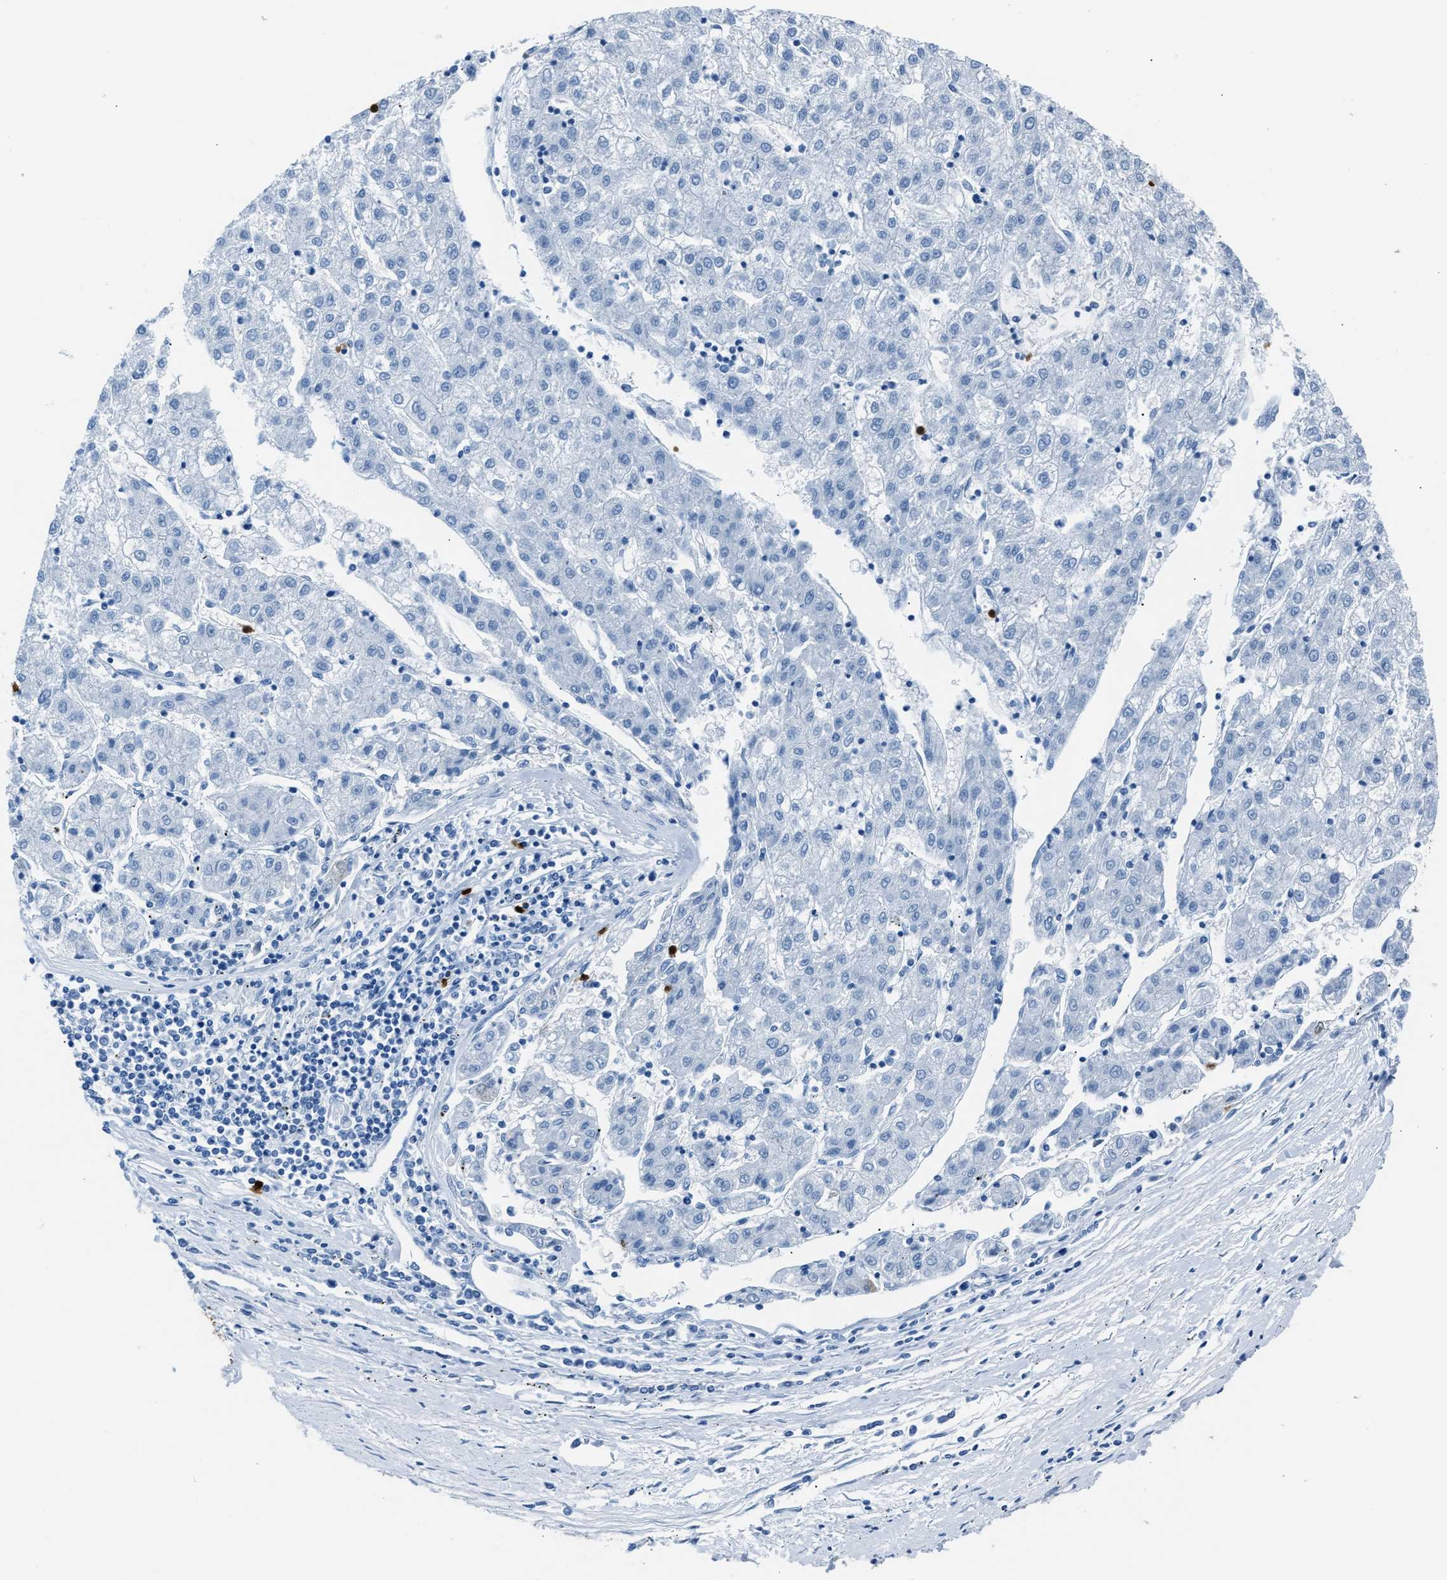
{"staining": {"intensity": "negative", "quantity": "none", "location": "none"}, "tissue": "liver cancer", "cell_type": "Tumor cells", "image_type": "cancer", "snomed": [{"axis": "morphology", "description": "Carcinoma, Hepatocellular, NOS"}, {"axis": "topography", "description": "Liver"}], "caption": "Hepatocellular carcinoma (liver) was stained to show a protein in brown. There is no significant expression in tumor cells.", "gene": "S100P", "patient": {"sex": "male", "age": 72}}